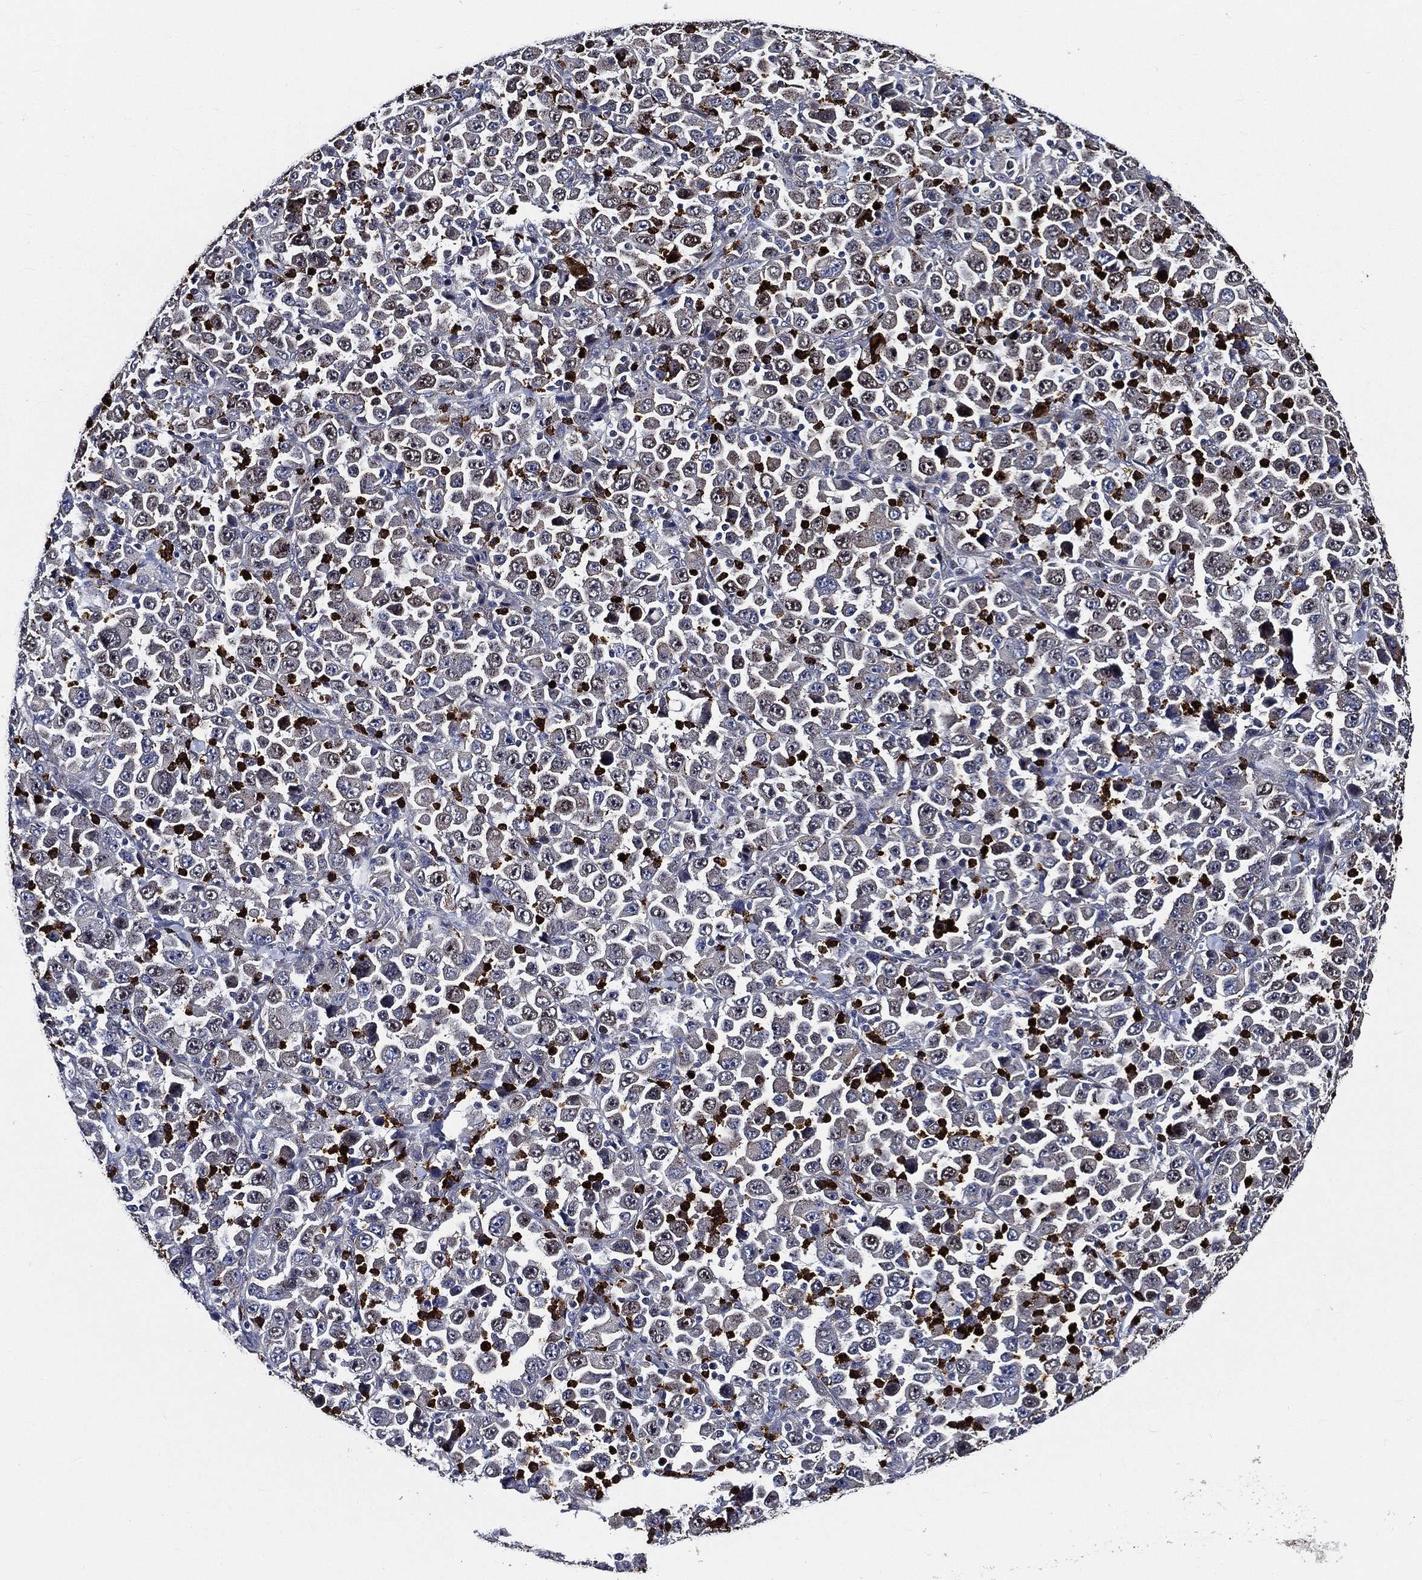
{"staining": {"intensity": "moderate", "quantity": "<25%", "location": "nuclear"}, "tissue": "stomach cancer", "cell_type": "Tumor cells", "image_type": "cancer", "snomed": [{"axis": "morphology", "description": "Normal tissue, NOS"}, {"axis": "morphology", "description": "Adenocarcinoma, NOS"}, {"axis": "topography", "description": "Stomach, upper"}, {"axis": "topography", "description": "Stomach"}], "caption": "Immunohistochemistry (IHC) histopathology image of human stomach cancer (adenocarcinoma) stained for a protein (brown), which reveals low levels of moderate nuclear staining in about <25% of tumor cells.", "gene": "KIF20B", "patient": {"sex": "male", "age": 59}}